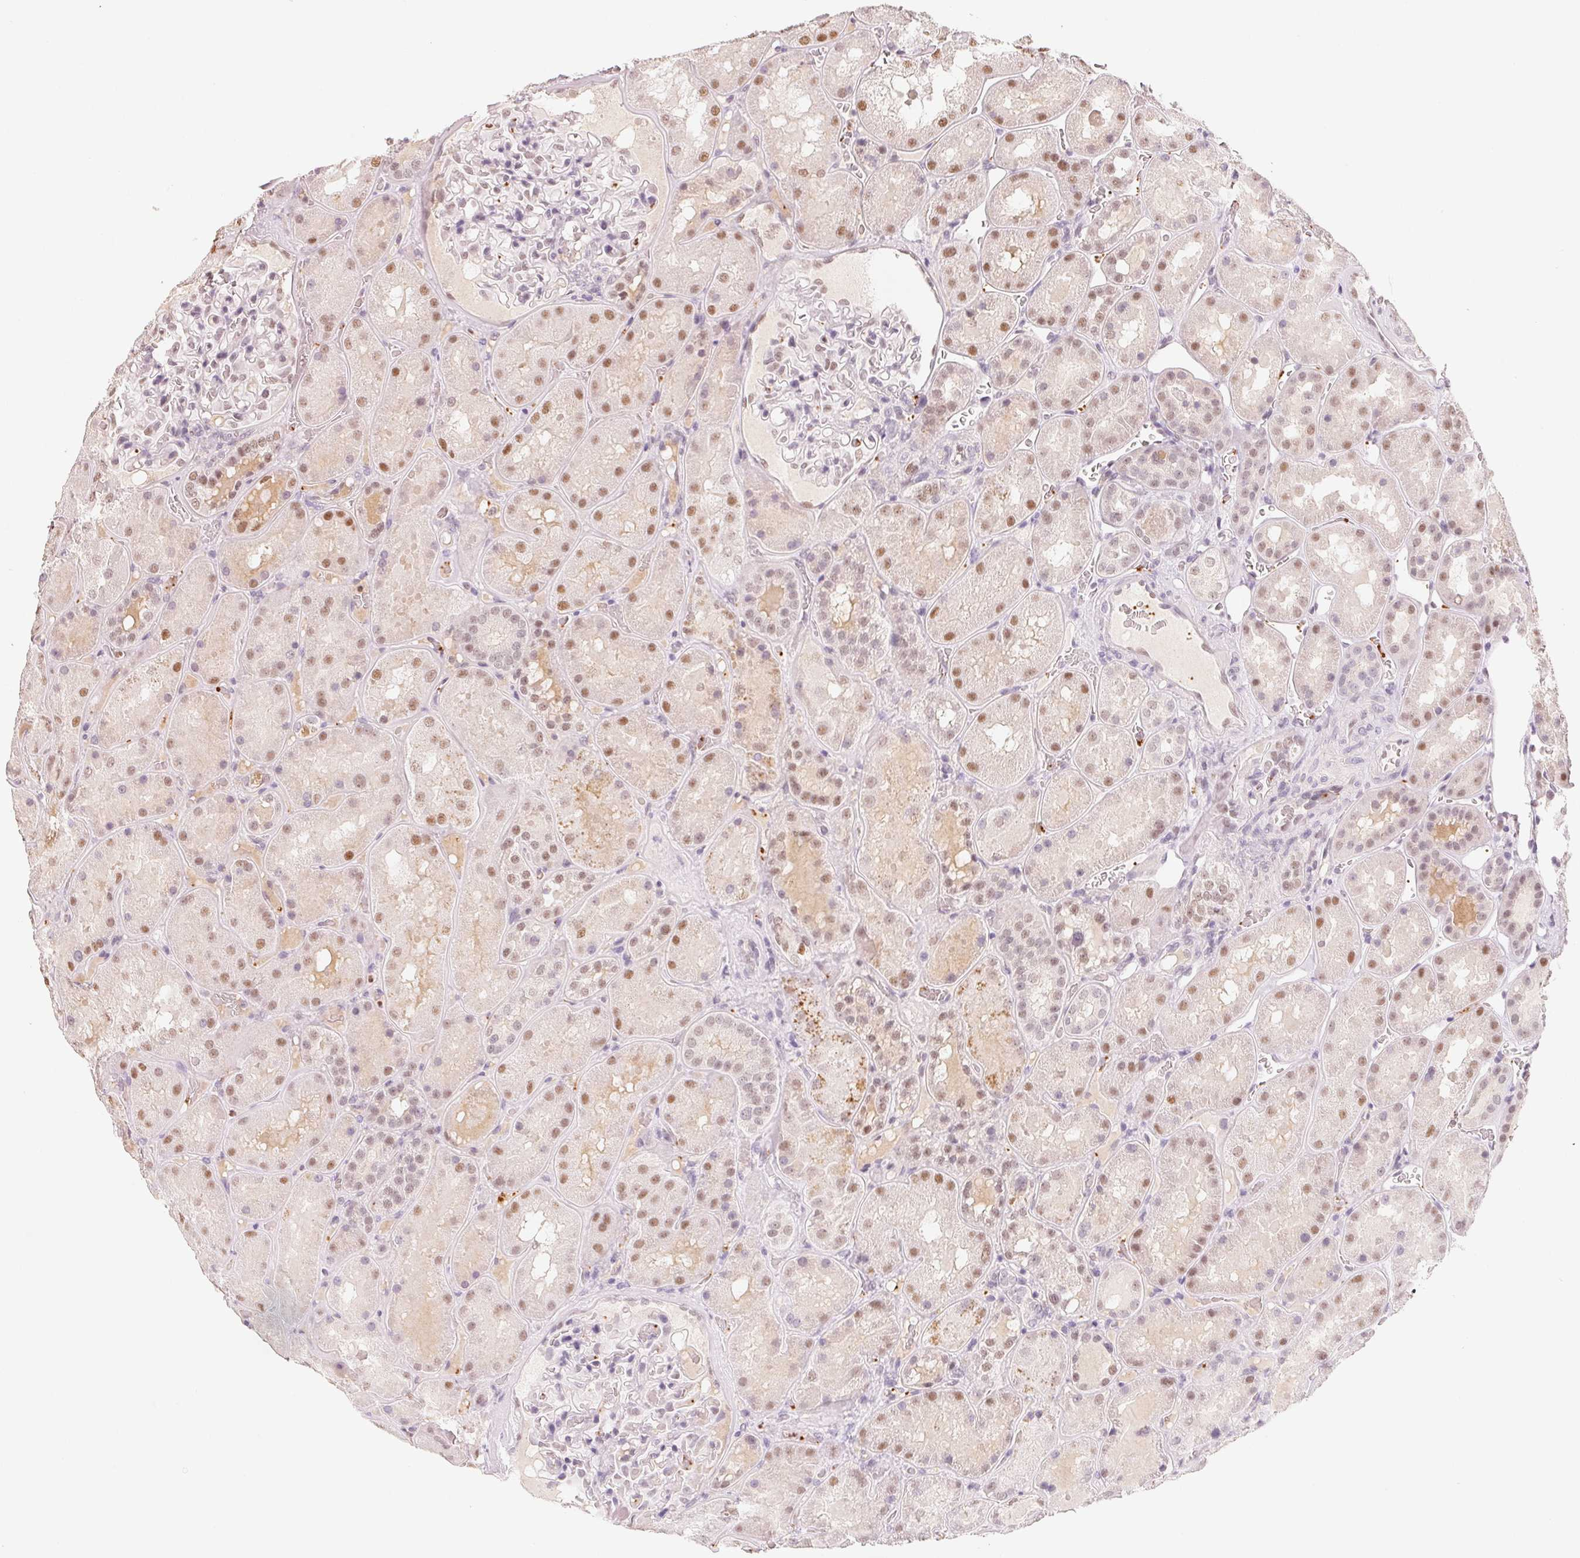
{"staining": {"intensity": "weak", "quantity": "<25%", "location": "nuclear"}, "tissue": "kidney", "cell_type": "Cells in glomeruli", "image_type": "normal", "snomed": [{"axis": "morphology", "description": "Normal tissue, NOS"}, {"axis": "topography", "description": "Kidney"}], "caption": "IHC histopathology image of benign kidney: human kidney stained with DAB (3,3'-diaminobenzidine) reveals no significant protein expression in cells in glomeruli.", "gene": "ARHGAP22", "patient": {"sex": "male", "age": 73}}